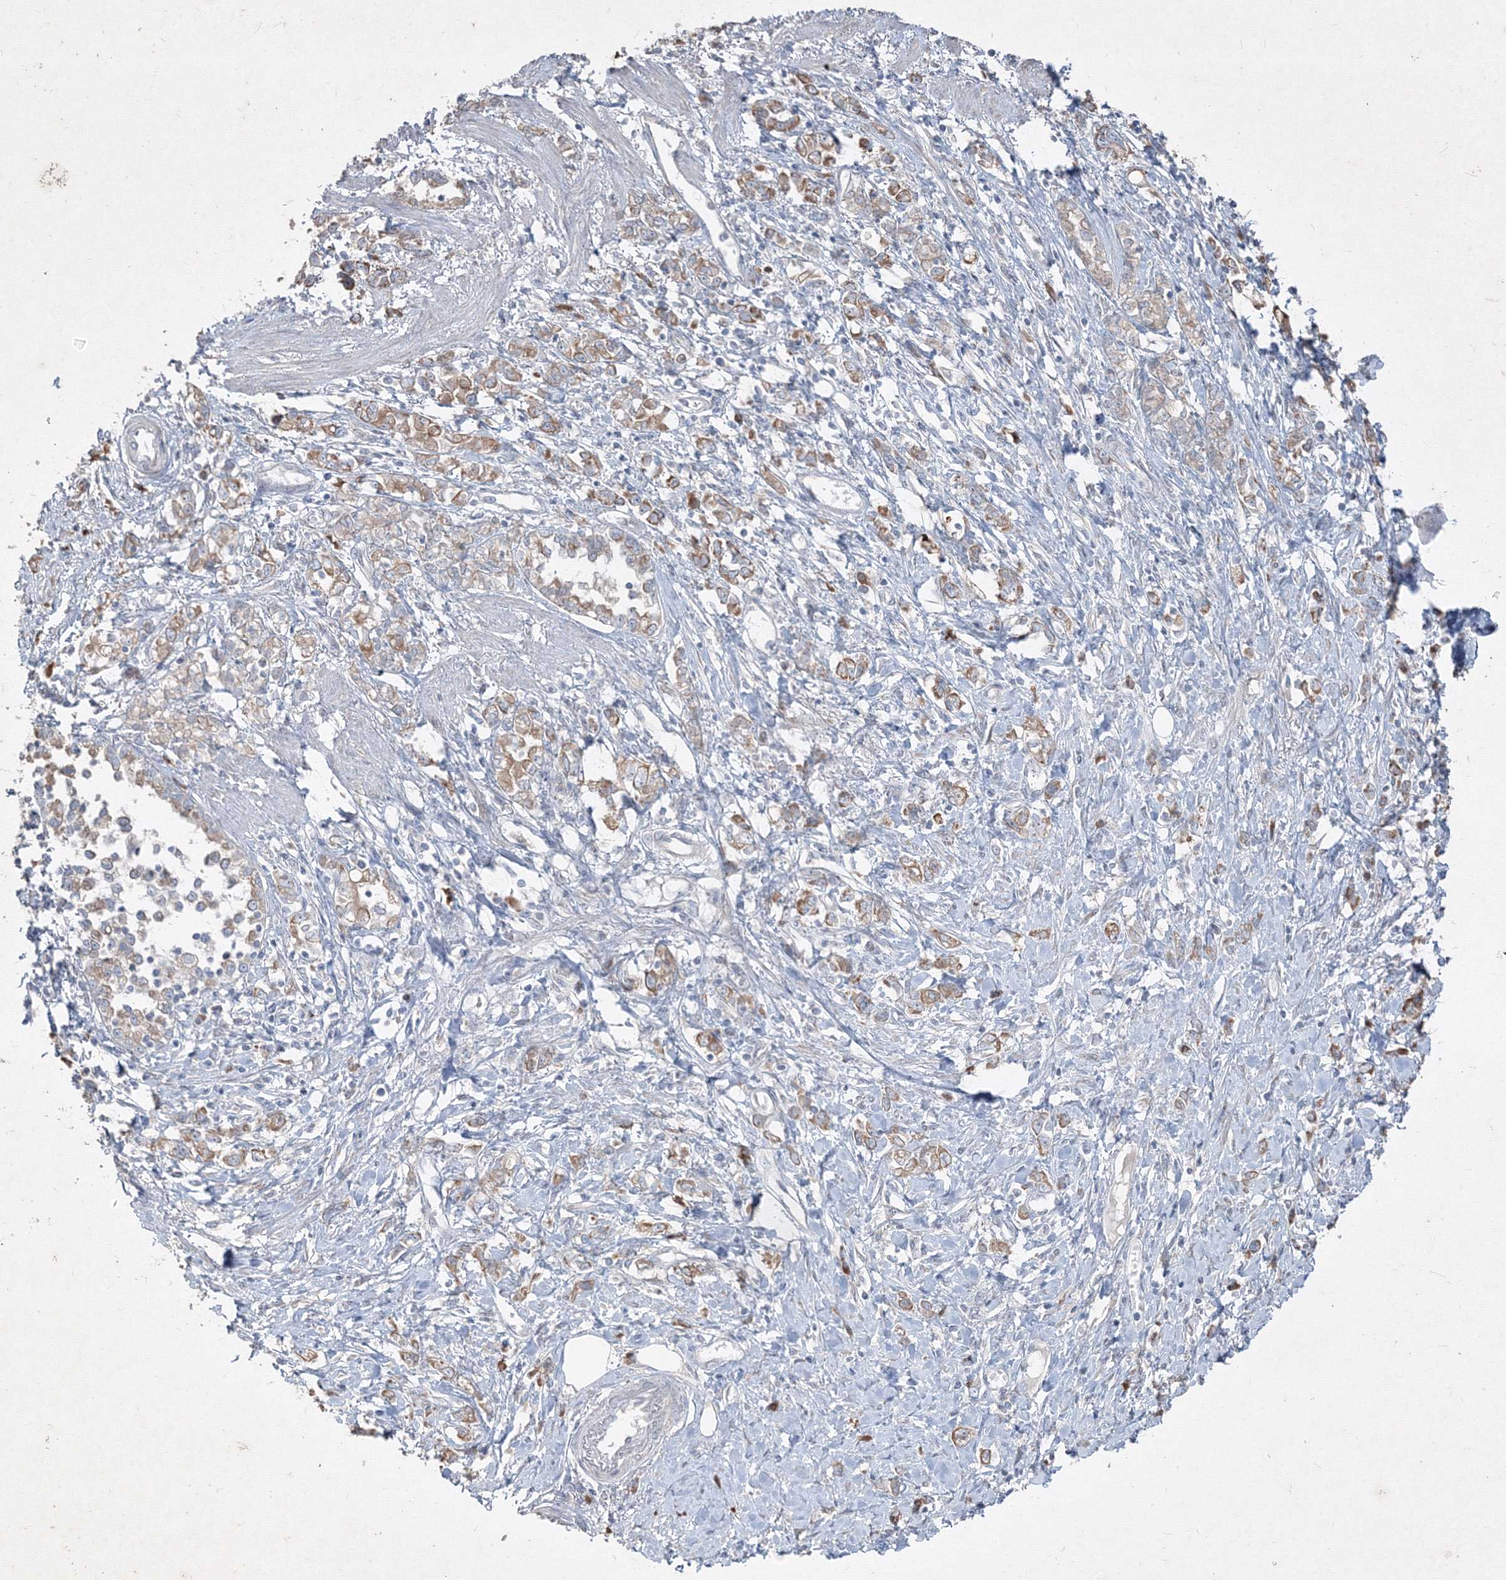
{"staining": {"intensity": "moderate", "quantity": "25%-75%", "location": "cytoplasmic/membranous"}, "tissue": "stomach cancer", "cell_type": "Tumor cells", "image_type": "cancer", "snomed": [{"axis": "morphology", "description": "Adenocarcinoma, NOS"}, {"axis": "topography", "description": "Stomach"}], "caption": "Immunohistochemistry of stomach cancer (adenocarcinoma) exhibits medium levels of moderate cytoplasmic/membranous positivity in about 25%-75% of tumor cells.", "gene": "IFNAR1", "patient": {"sex": "female", "age": 76}}